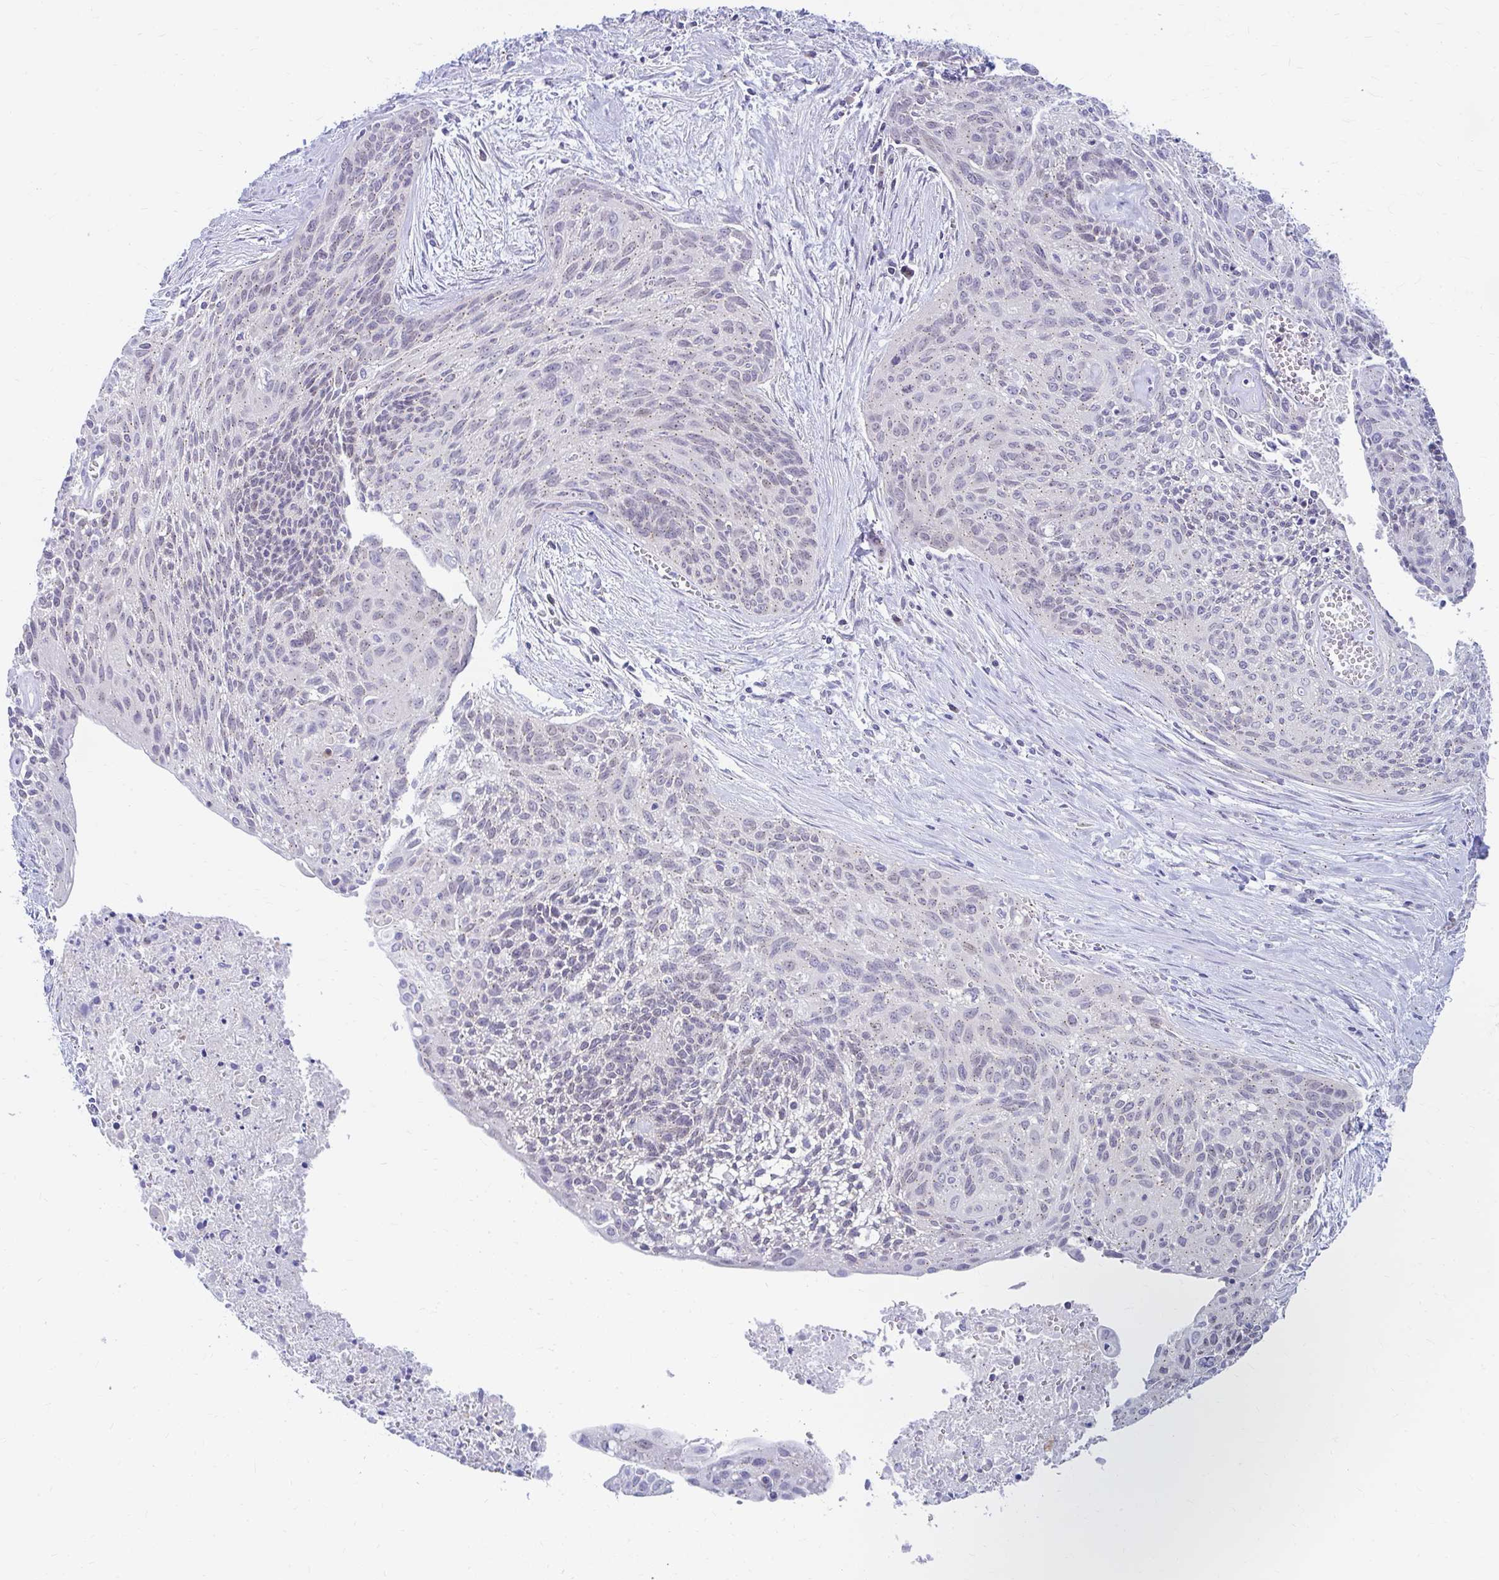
{"staining": {"intensity": "weak", "quantity": "25%-75%", "location": "cytoplasmic/membranous,nuclear"}, "tissue": "cervical cancer", "cell_type": "Tumor cells", "image_type": "cancer", "snomed": [{"axis": "morphology", "description": "Squamous cell carcinoma, NOS"}, {"axis": "topography", "description": "Cervix"}], "caption": "Cervical squamous cell carcinoma stained for a protein reveals weak cytoplasmic/membranous and nuclear positivity in tumor cells.", "gene": "RADIL", "patient": {"sex": "female", "age": 55}}